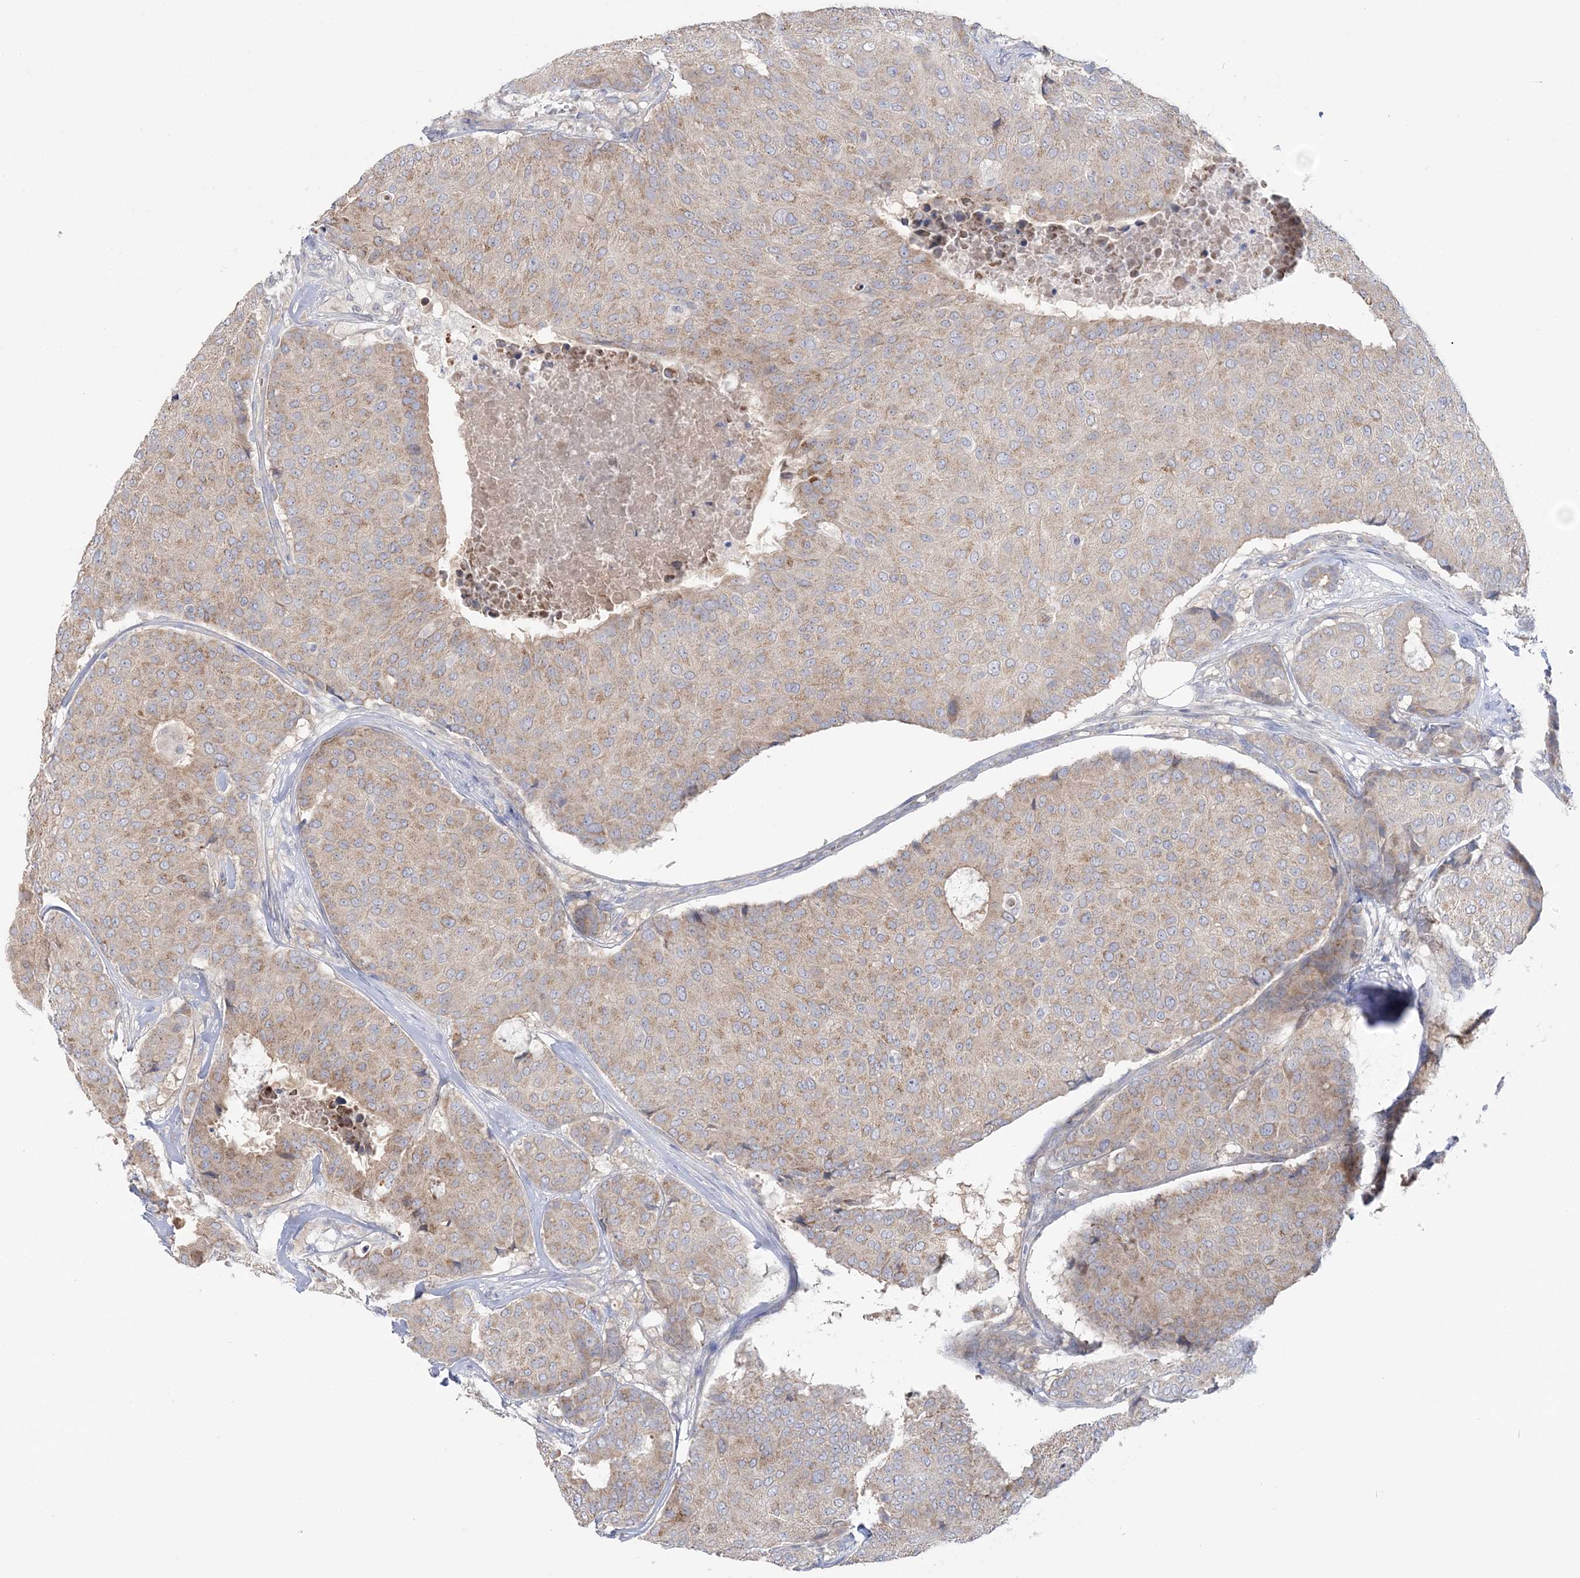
{"staining": {"intensity": "weak", "quantity": ">75%", "location": "cytoplasmic/membranous"}, "tissue": "breast cancer", "cell_type": "Tumor cells", "image_type": "cancer", "snomed": [{"axis": "morphology", "description": "Duct carcinoma"}, {"axis": "topography", "description": "Breast"}], "caption": "Immunohistochemistry of human infiltrating ductal carcinoma (breast) demonstrates low levels of weak cytoplasmic/membranous expression in approximately >75% of tumor cells. Nuclei are stained in blue.", "gene": "MMADHC", "patient": {"sex": "female", "age": 75}}